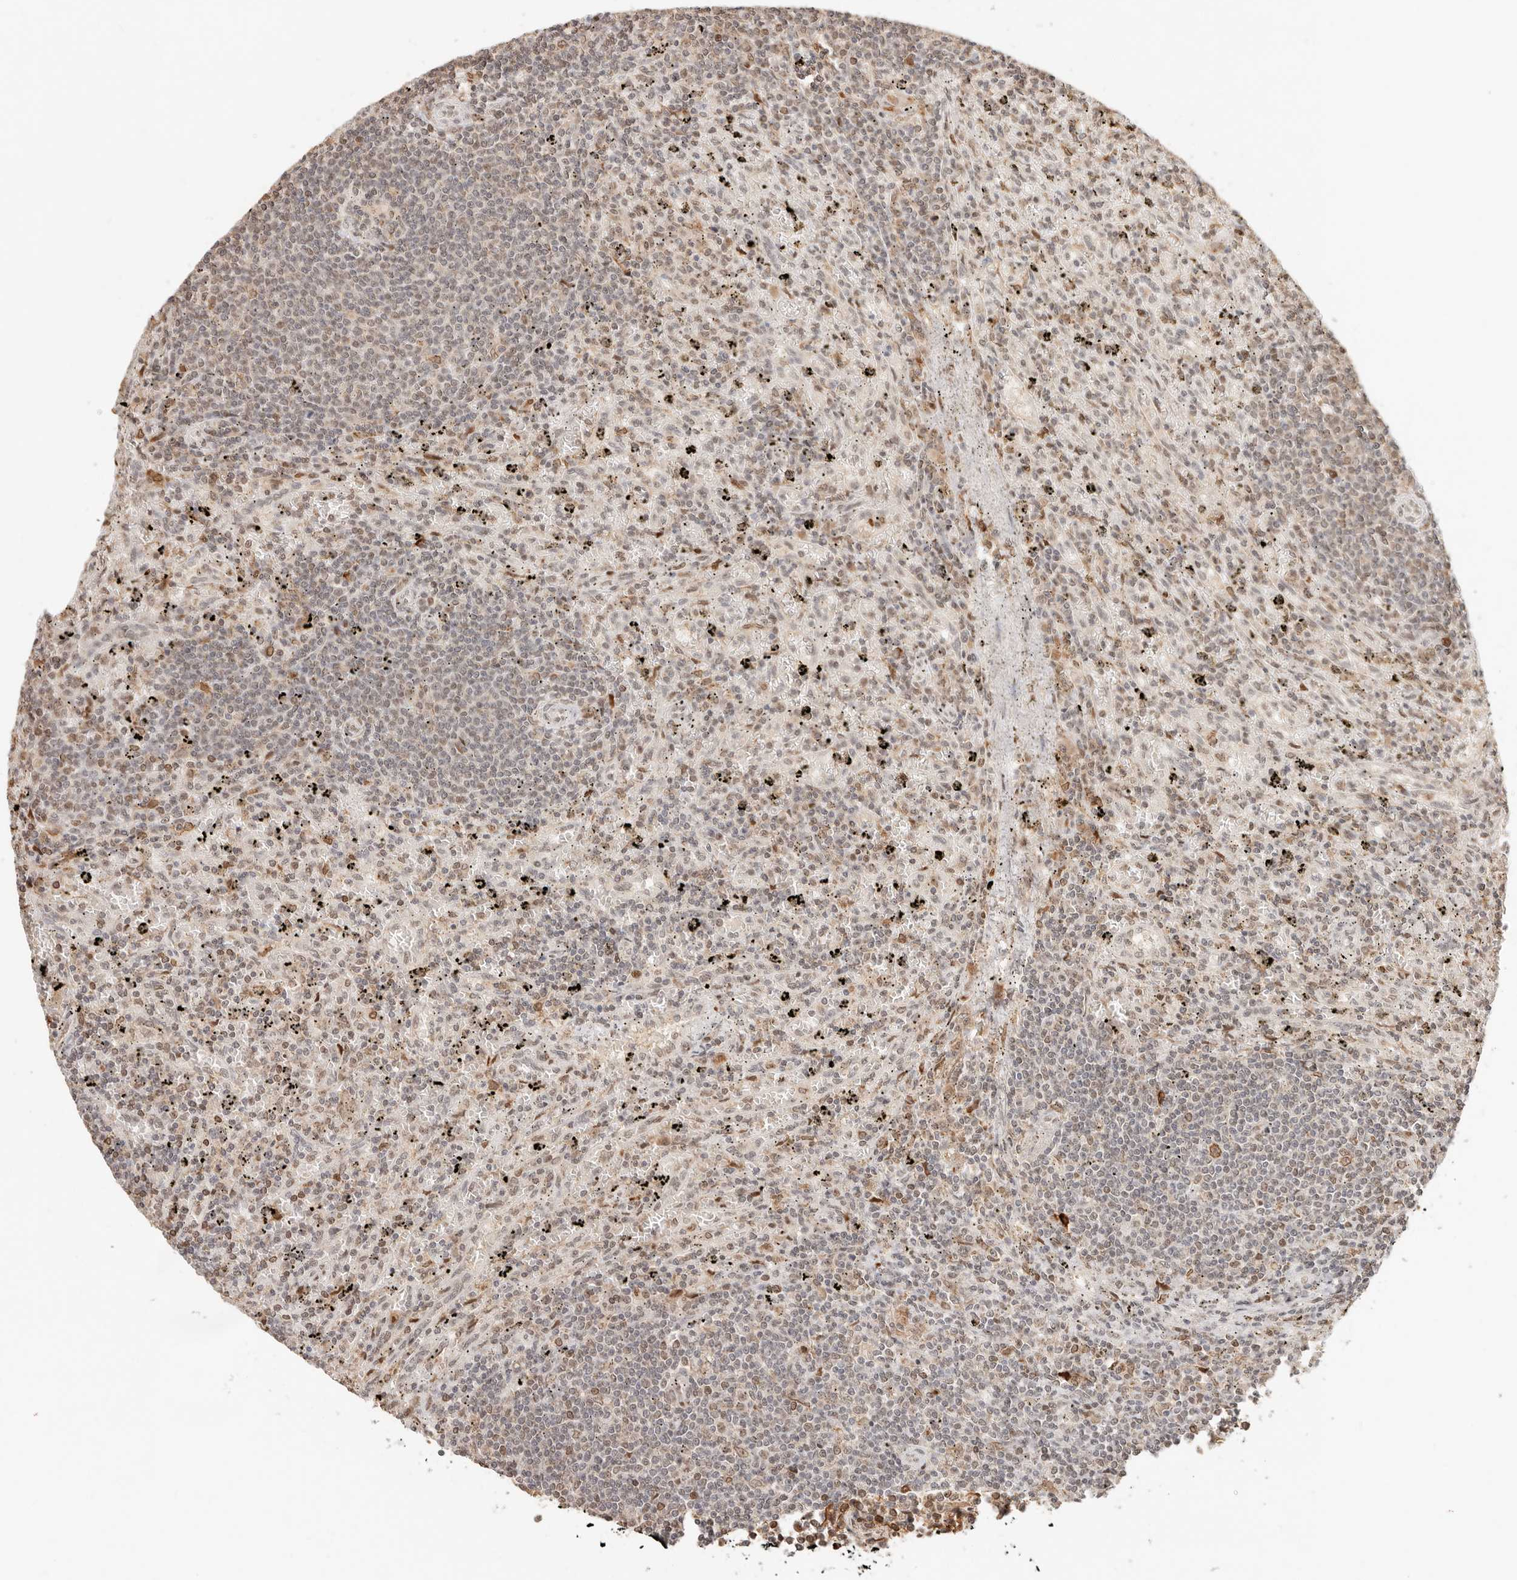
{"staining": {"intensity": "moderate", "quantity": "<25%", "location": "nuclear"}, "tissue": "lymphoma", "cell_type": "Tumor cells", "image_type": "cancer", "snomed": [{"axis": "morphology", "description": "Malignant lymphoma, non-Hodgkin's type, Low grade"}, {"axis": "topography", "description": "Spleen"}], "caption": "The micrograph reveals immunohistochemical staining of lymphoma. There is moderate nuclear expression is seen in approximately <25% of tumor cells. The protein of interest is shown in brown color, while the nuclei are stained blue.", "gene": "NPAS2", "patient": {"sex": "male", "age": 76}}